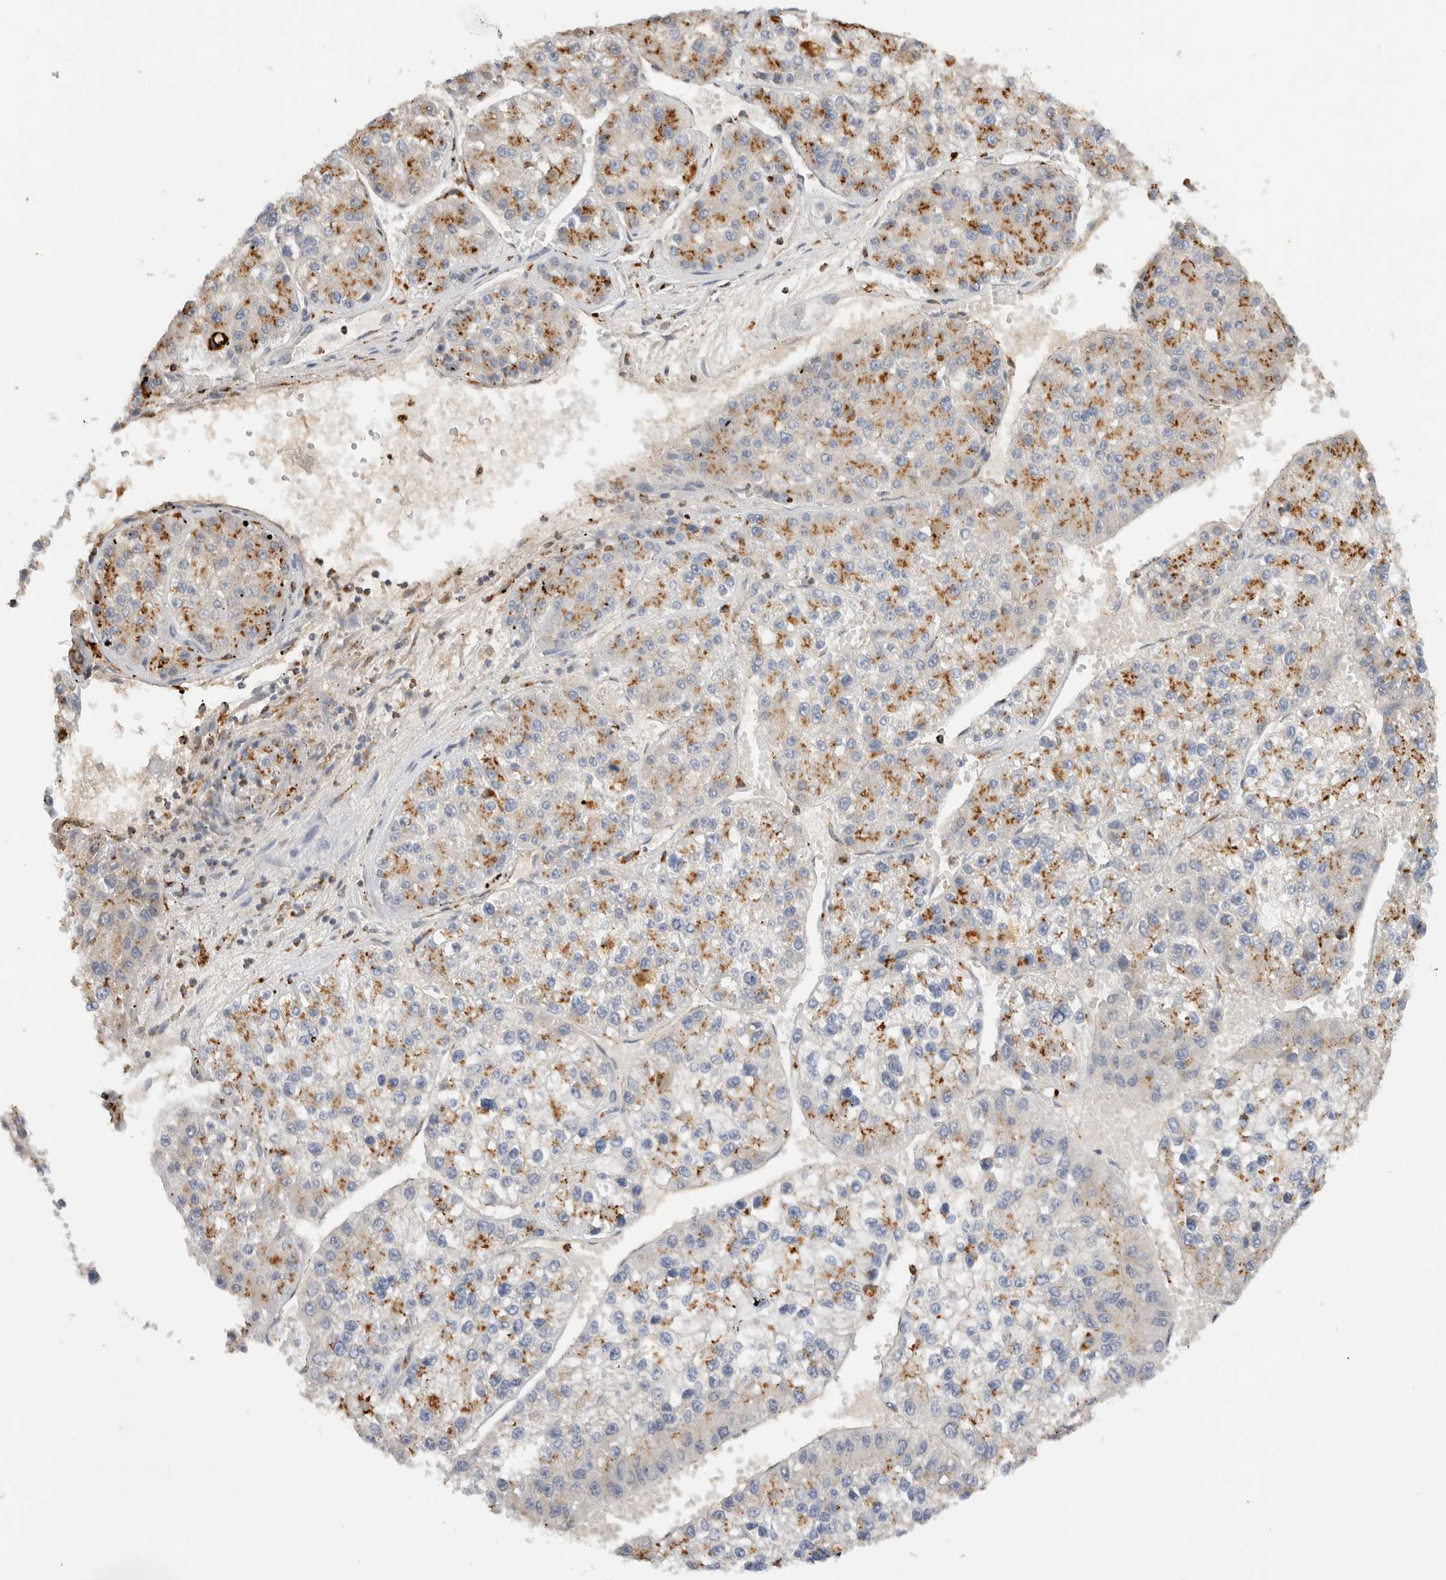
{"staining": {"intensity": "moderate", "quantity": ">75%", "location": "cytoplasmic/membranous"}, "tissue": "liver cancer", "cell_type": "Tumor cells", "image_type": "cancer", "snomed": [{"axis": "morphology", "description": "Carcinoma, Hepatocellular, NOS"}, {"axis": "topography", "description": "Liver"}], "caption": "Brown immunohistochemical staining in human liver cancer (hepatocellular carcinoma) exhibits moderate cytoplasmic/membranous staining in about >75% of tumor cells. Ihc stains the protein of interest in brown and the nuclei are stained blue.", "gene": "GNS", "patient": {"sex": "female", "age": 73}}